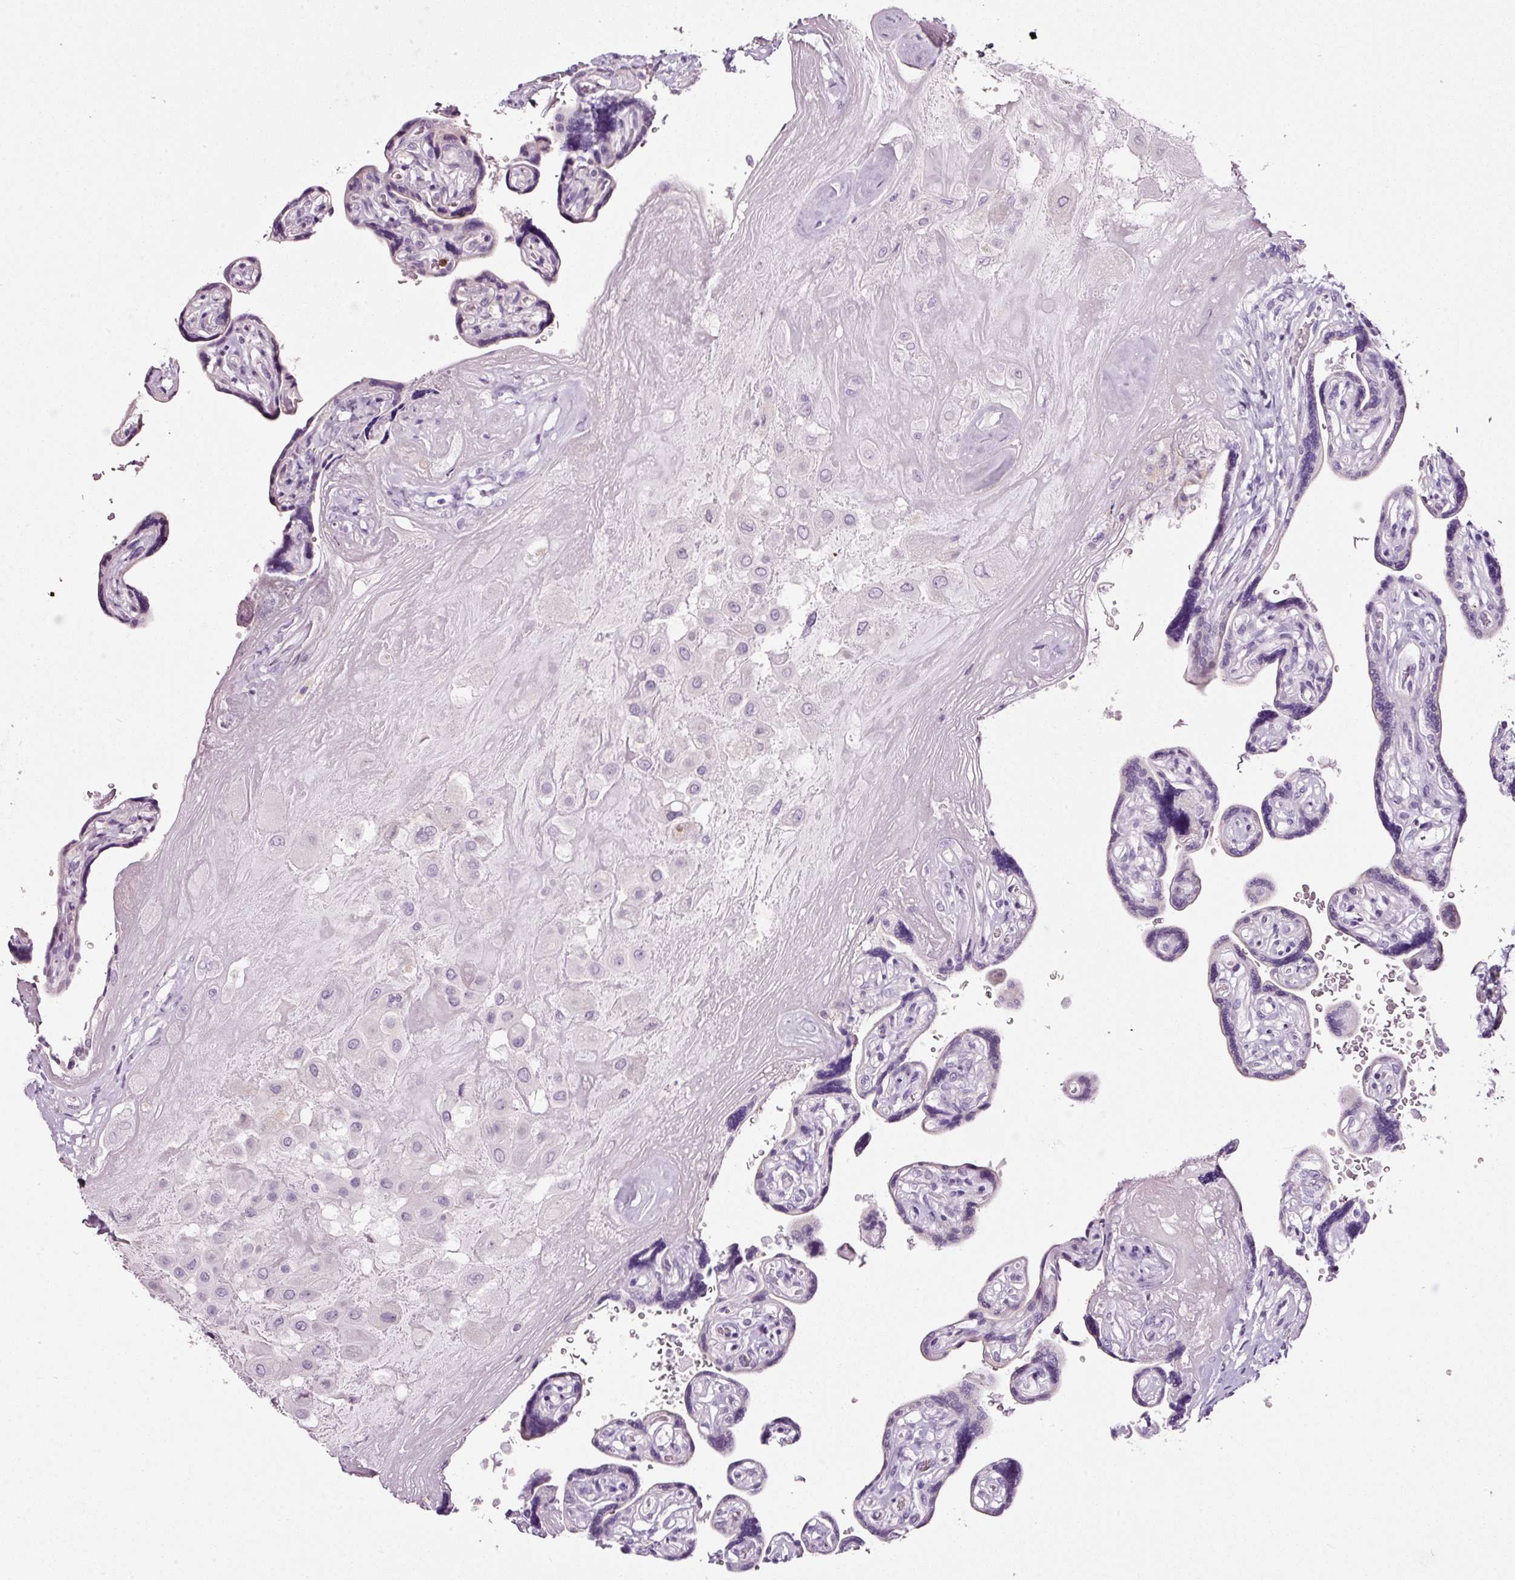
{"staining": {"intensity": "negative", "quantity": "none", "location": "none"}, "tissue": "placenta", "cell_type": "Decidual cells", "image_type": "normal", "snomed": [{"axis": "morphology", "description": "Normal tissue, NOS"}, {"axis": "topography", "description": "Placenta"}], "caption": "An immunohistochemistry histopathology image of benign placenta is shown. There is no staining in decidual cells of placenta.", "gene": "CYB561A3", "patient": {"sex": "female", "age": 32}}